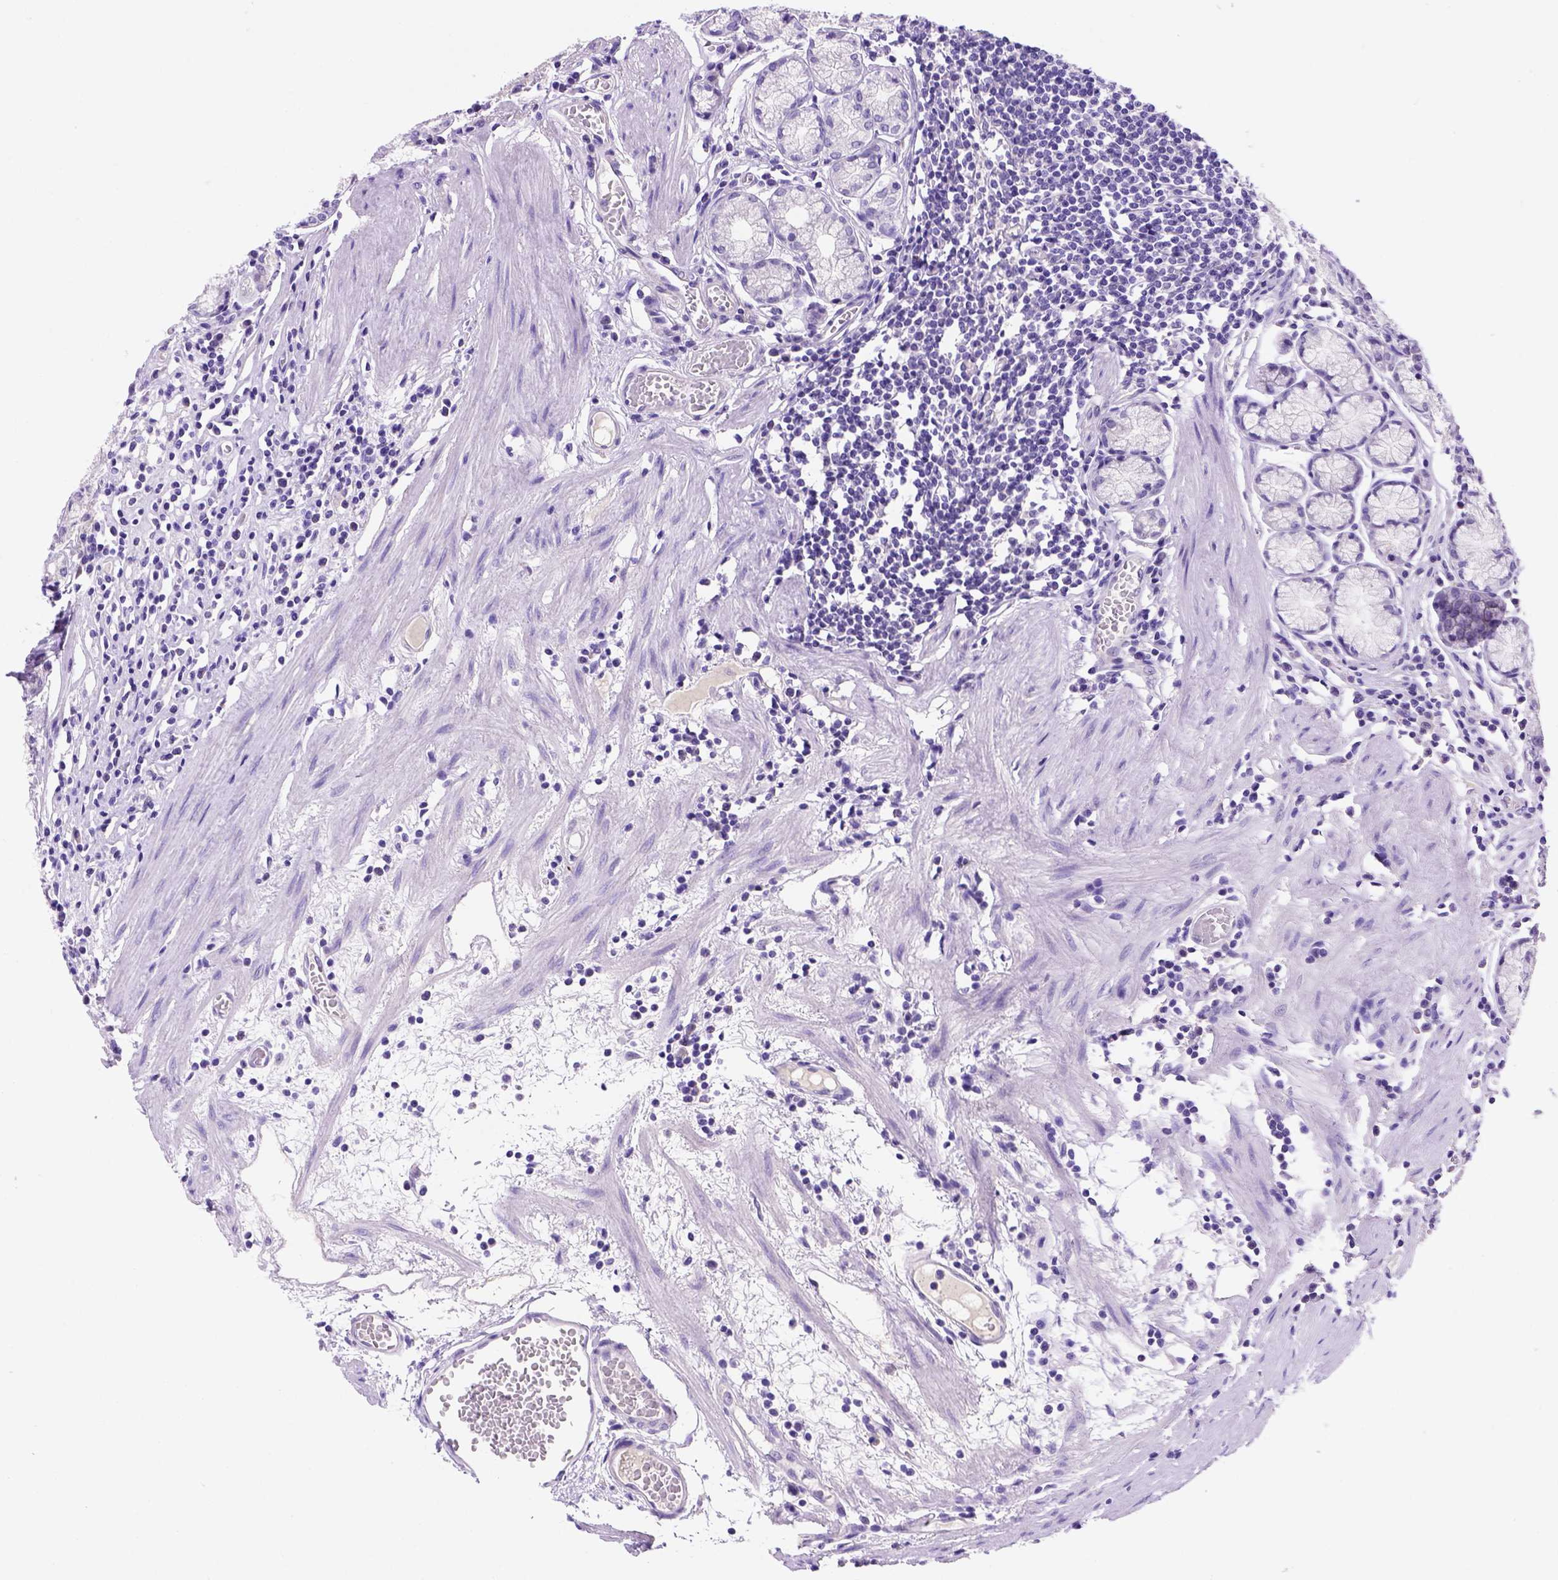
{"staining": {"intensity": "weak", "quantity": "<25%", "location": "cytoplasmic/membranous"}, "tissue": "stomach", "cell_type": "Glandular cells", "image_type": "normal", "snomed": [{"axis": "morphology", "description": "Normal tissue, NOS"}, {"axis": "topography", "description": "Stomach"}], "caption": "An immunohistochemistry (IHC) photomicrograph of normal stomach is shown. There is no staining in glandular cells of stomach. Nuclei are stained in blue.", "gene": "FAM81B", "patient": {"sex": "male", "age": 55}}